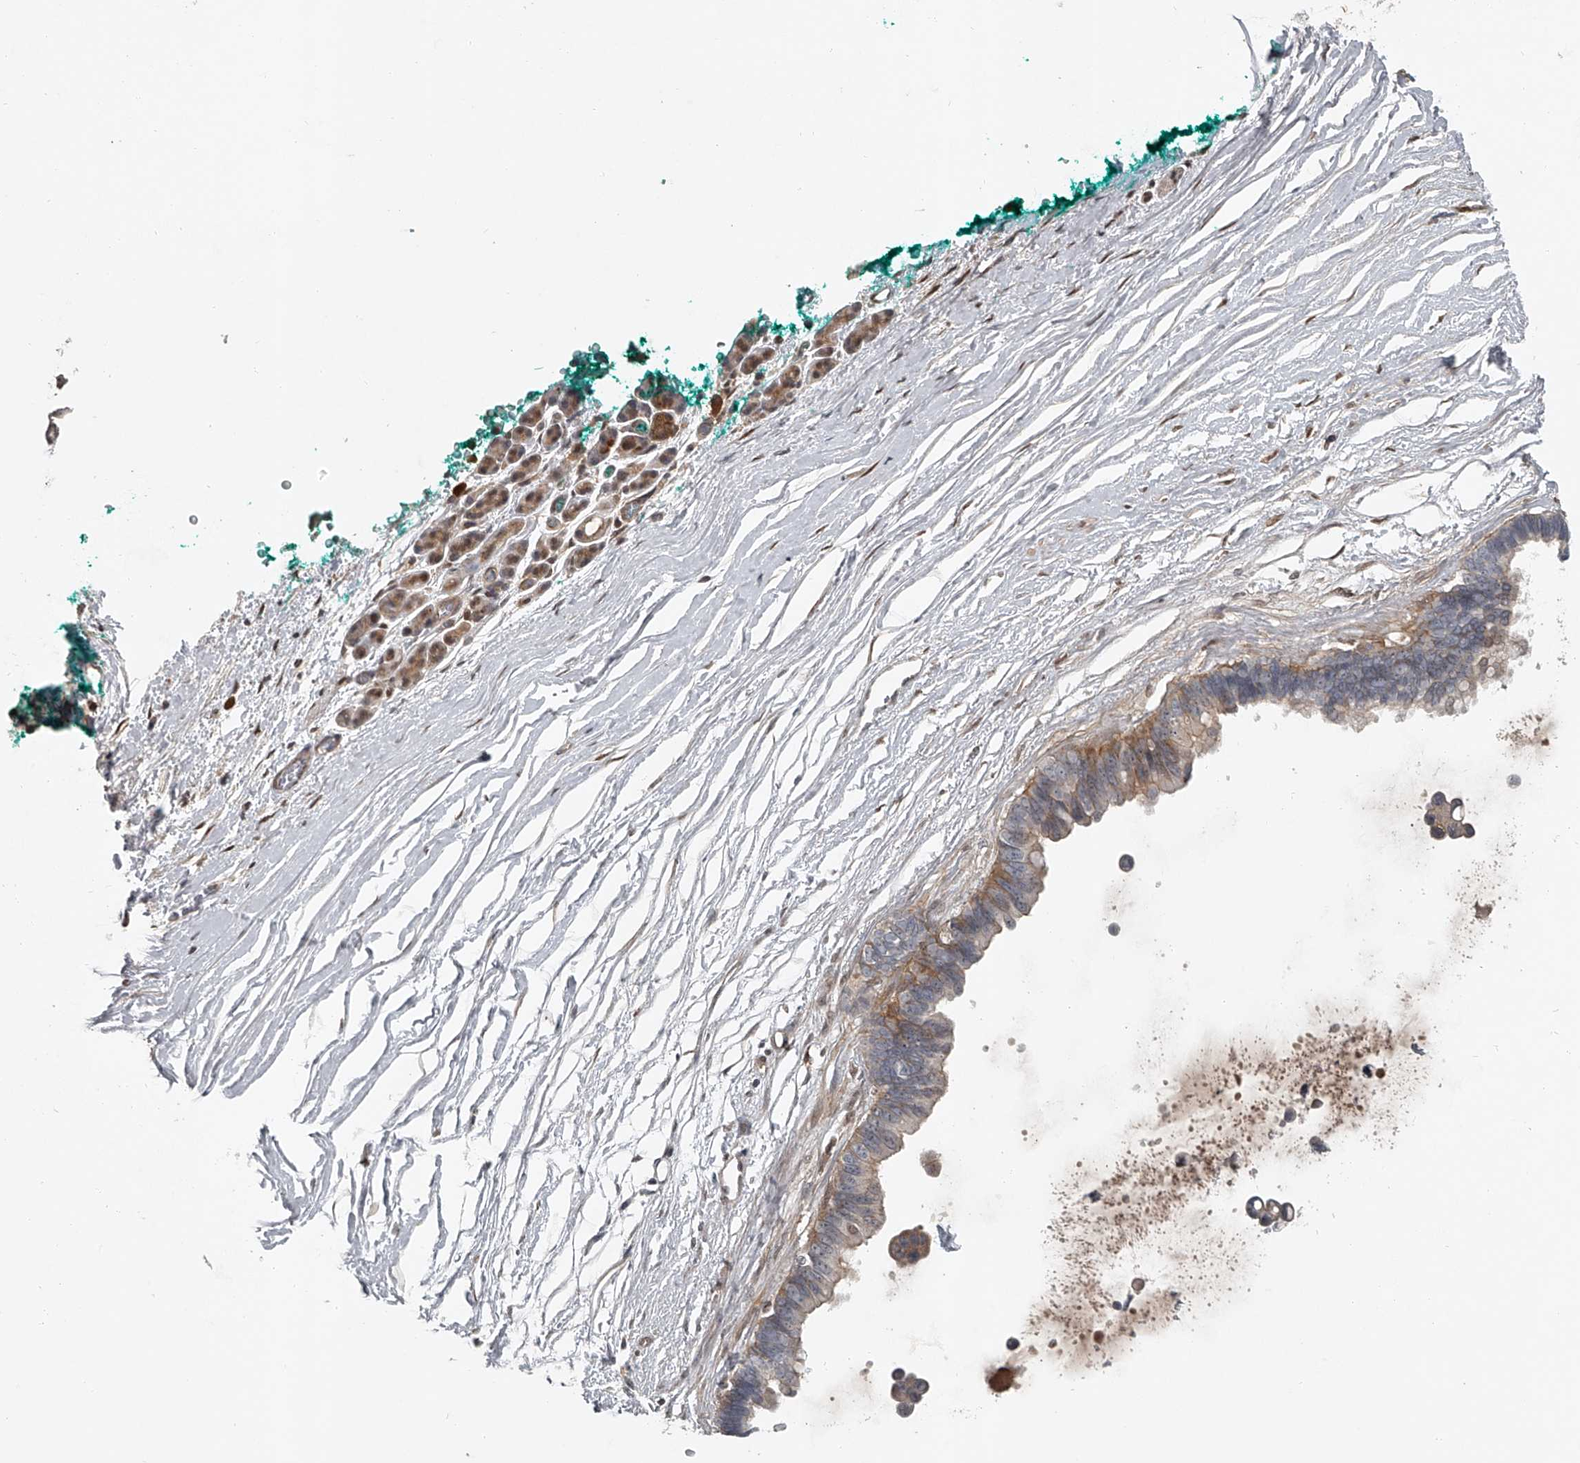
{"staining": {"intensity": "moderate", "quantity": "<25%", "location": "cytoplasmic/membranous,nuclear"}, "tissue": "pancreatic cancer", "cell_type": "Tumor cells", "image_type": "cancer", "snomed": [{"axis": "morphology", "description": "Adenocarcinoma, NOS"}, {"axis": "topography", "description": "Pancreas"}], "caption": "Immunohistochemical staining of pancreatic adenocarcinoma displays low levels of moderate cytoplasmic/membranous and nuclear expression in approximately <25% of tumor cells. Nuclei are stained in blue.", "gene": "PLEKHG1", "patient": {"sex": "female", "age": 72}}